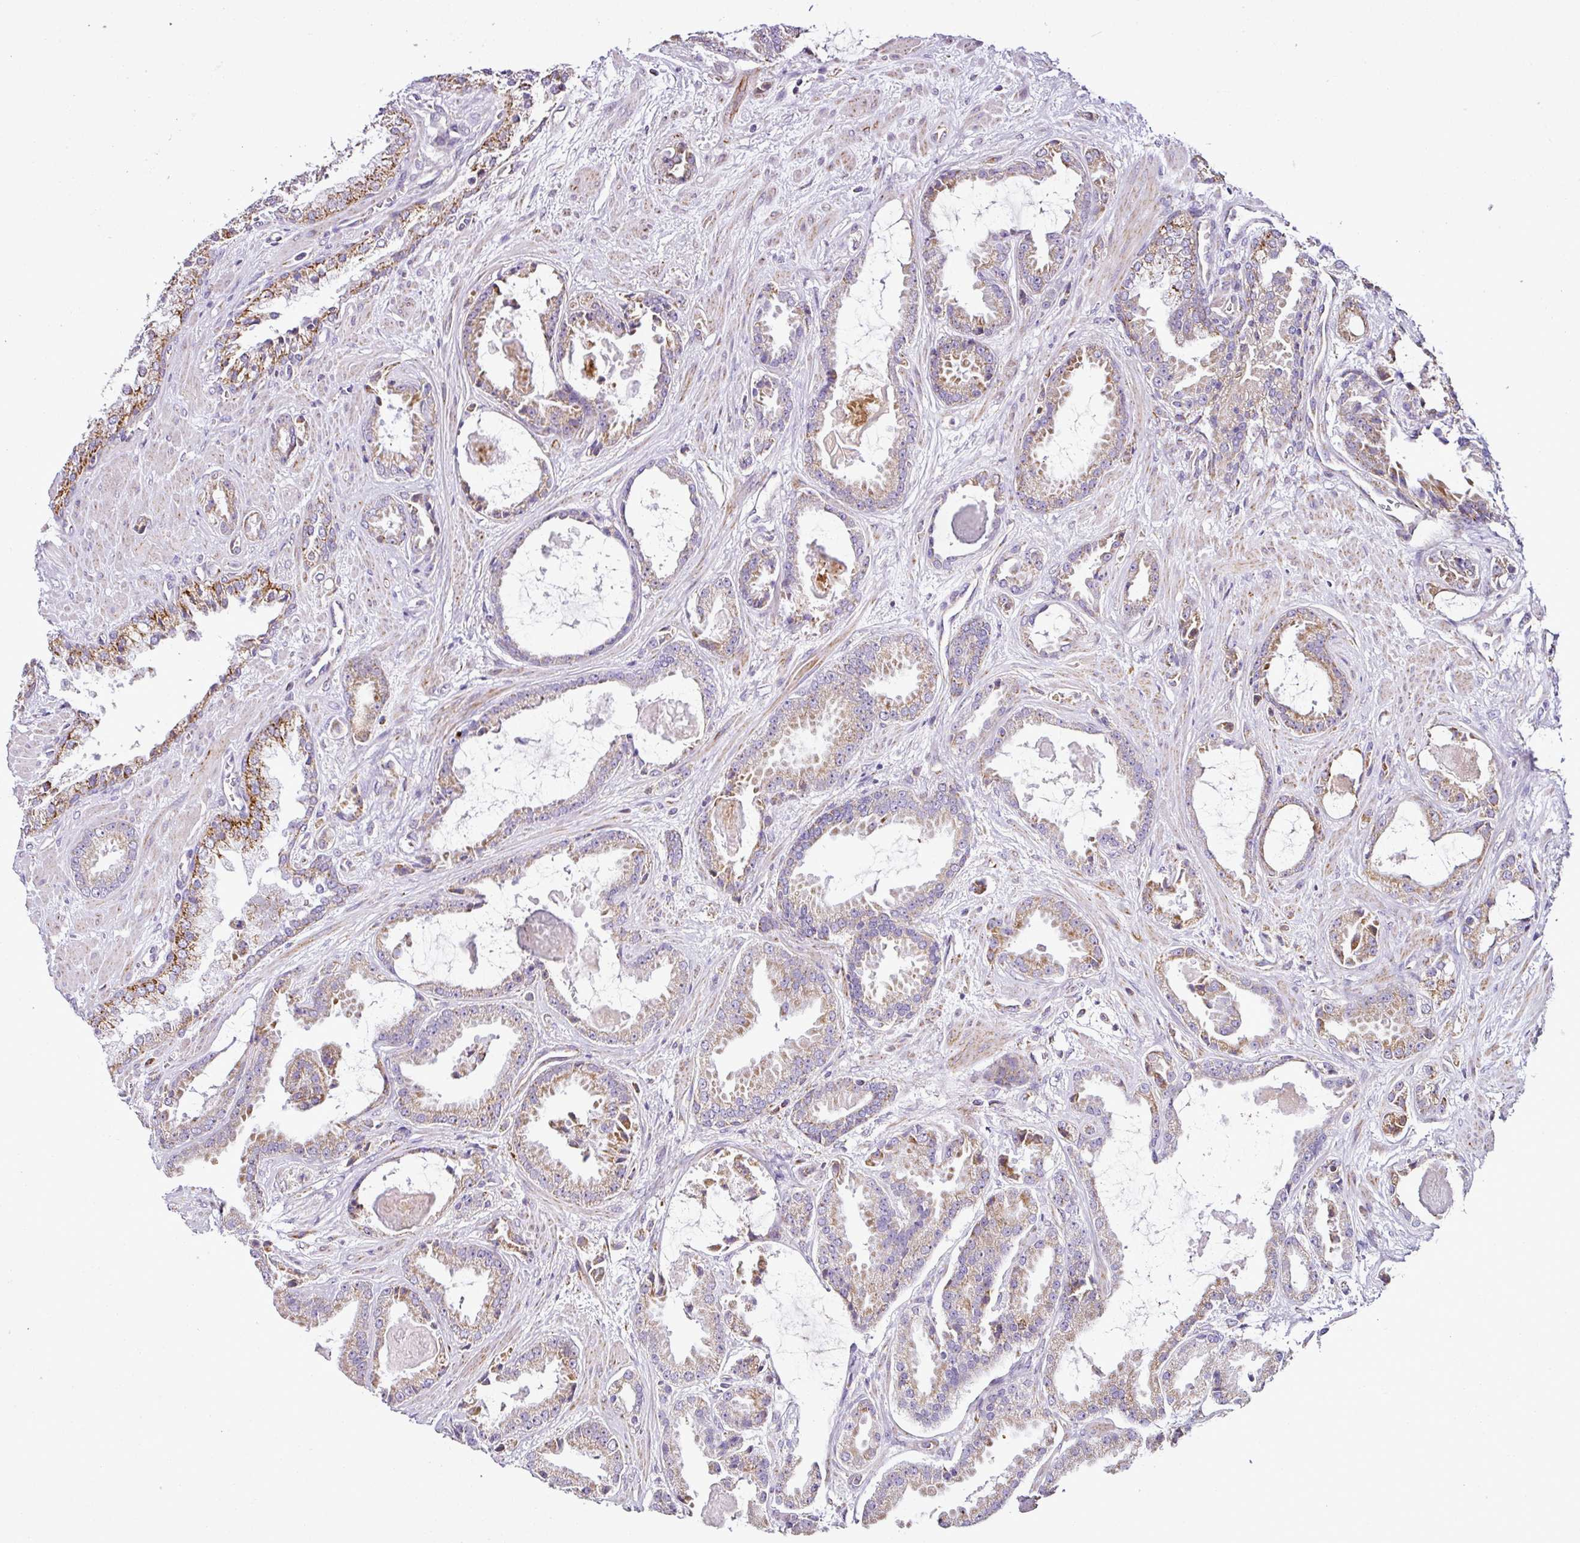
{"staining": {"intensity": "weak", "quantity": ">75%", "location": "cytoplasmic/membranous"}, "tissue": "prostate cancer", "cell_type": "Tumor cells", "image_type": "cancer", "snomed": [{"axis": "morphology", "description": "Adenocarcinoma, Low grade"}, {"axis": "topography", "description": "Prostate"}], "caption": "Protein expression analysis of prostate low-grade adenocarcinoma exhibits weak cytoplasmic/membranous positivity in about >75% of tumor cells. (IHC, brightfield microscopy, high magnification).", "gene": "DPAGT1", "patient": {"sex": "male", "age": 62}}